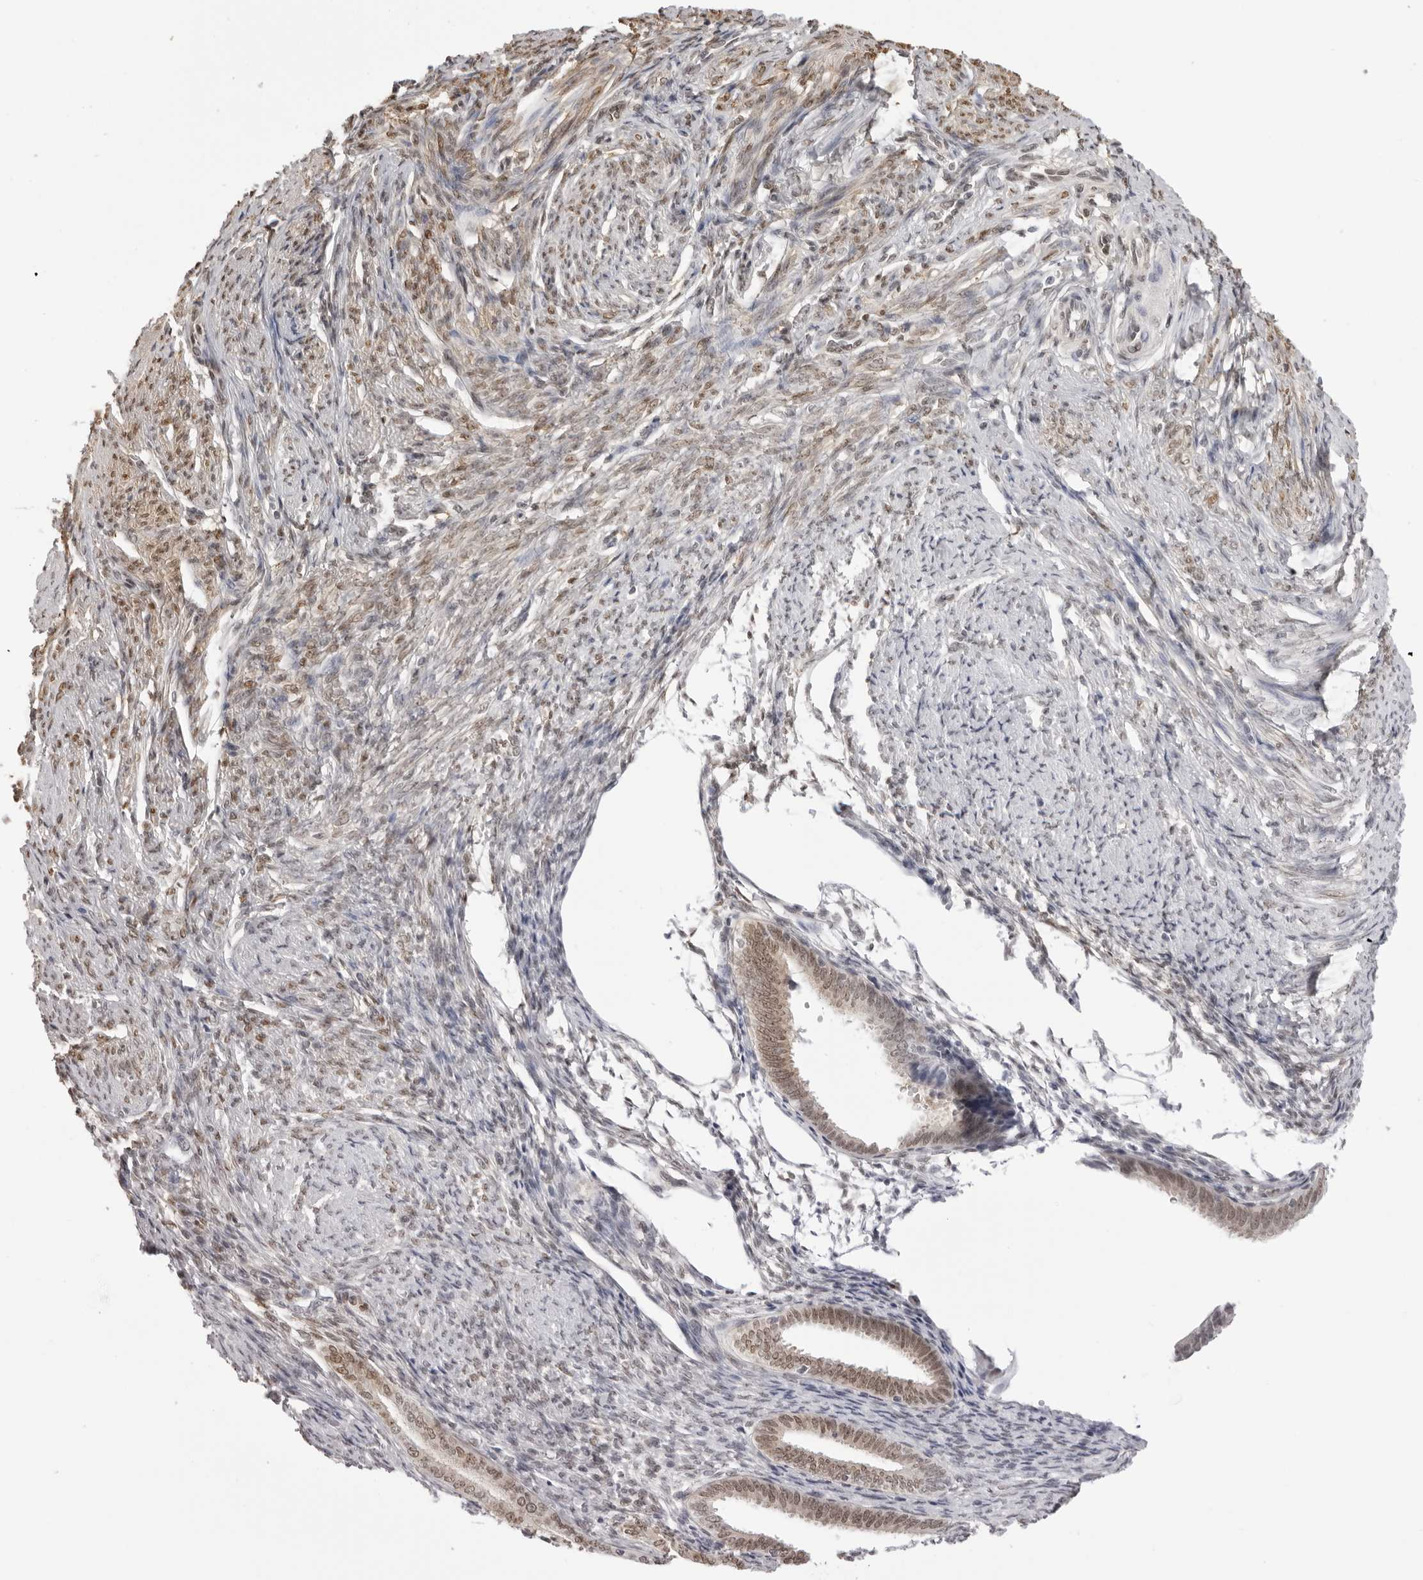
{"staining": {"intensity": "moderate", "quantity": "25%-75%", "location": "nuclear"}, "tissue": "endometrial cancer", "cell_type": "Tumor cells", "image_type": "cancer", "snomed": [{"axis": "morphology", "description": "Adenocarcinoma, NOS"}, {"axis": "topography", "description": "Endometrium"}], "caption": "A high-resolution photomicrograph shows immunohistochemistry staining of adenocarcinoma (endometrial), which shows moderate nuclear positivity in approximately 25%-75% of tumor cells. Ihc stains the protein of interest in brown and the nuclei are stained blue.", "gene": "HSPA4", "patient": {"sex": "female", "age": 51}}